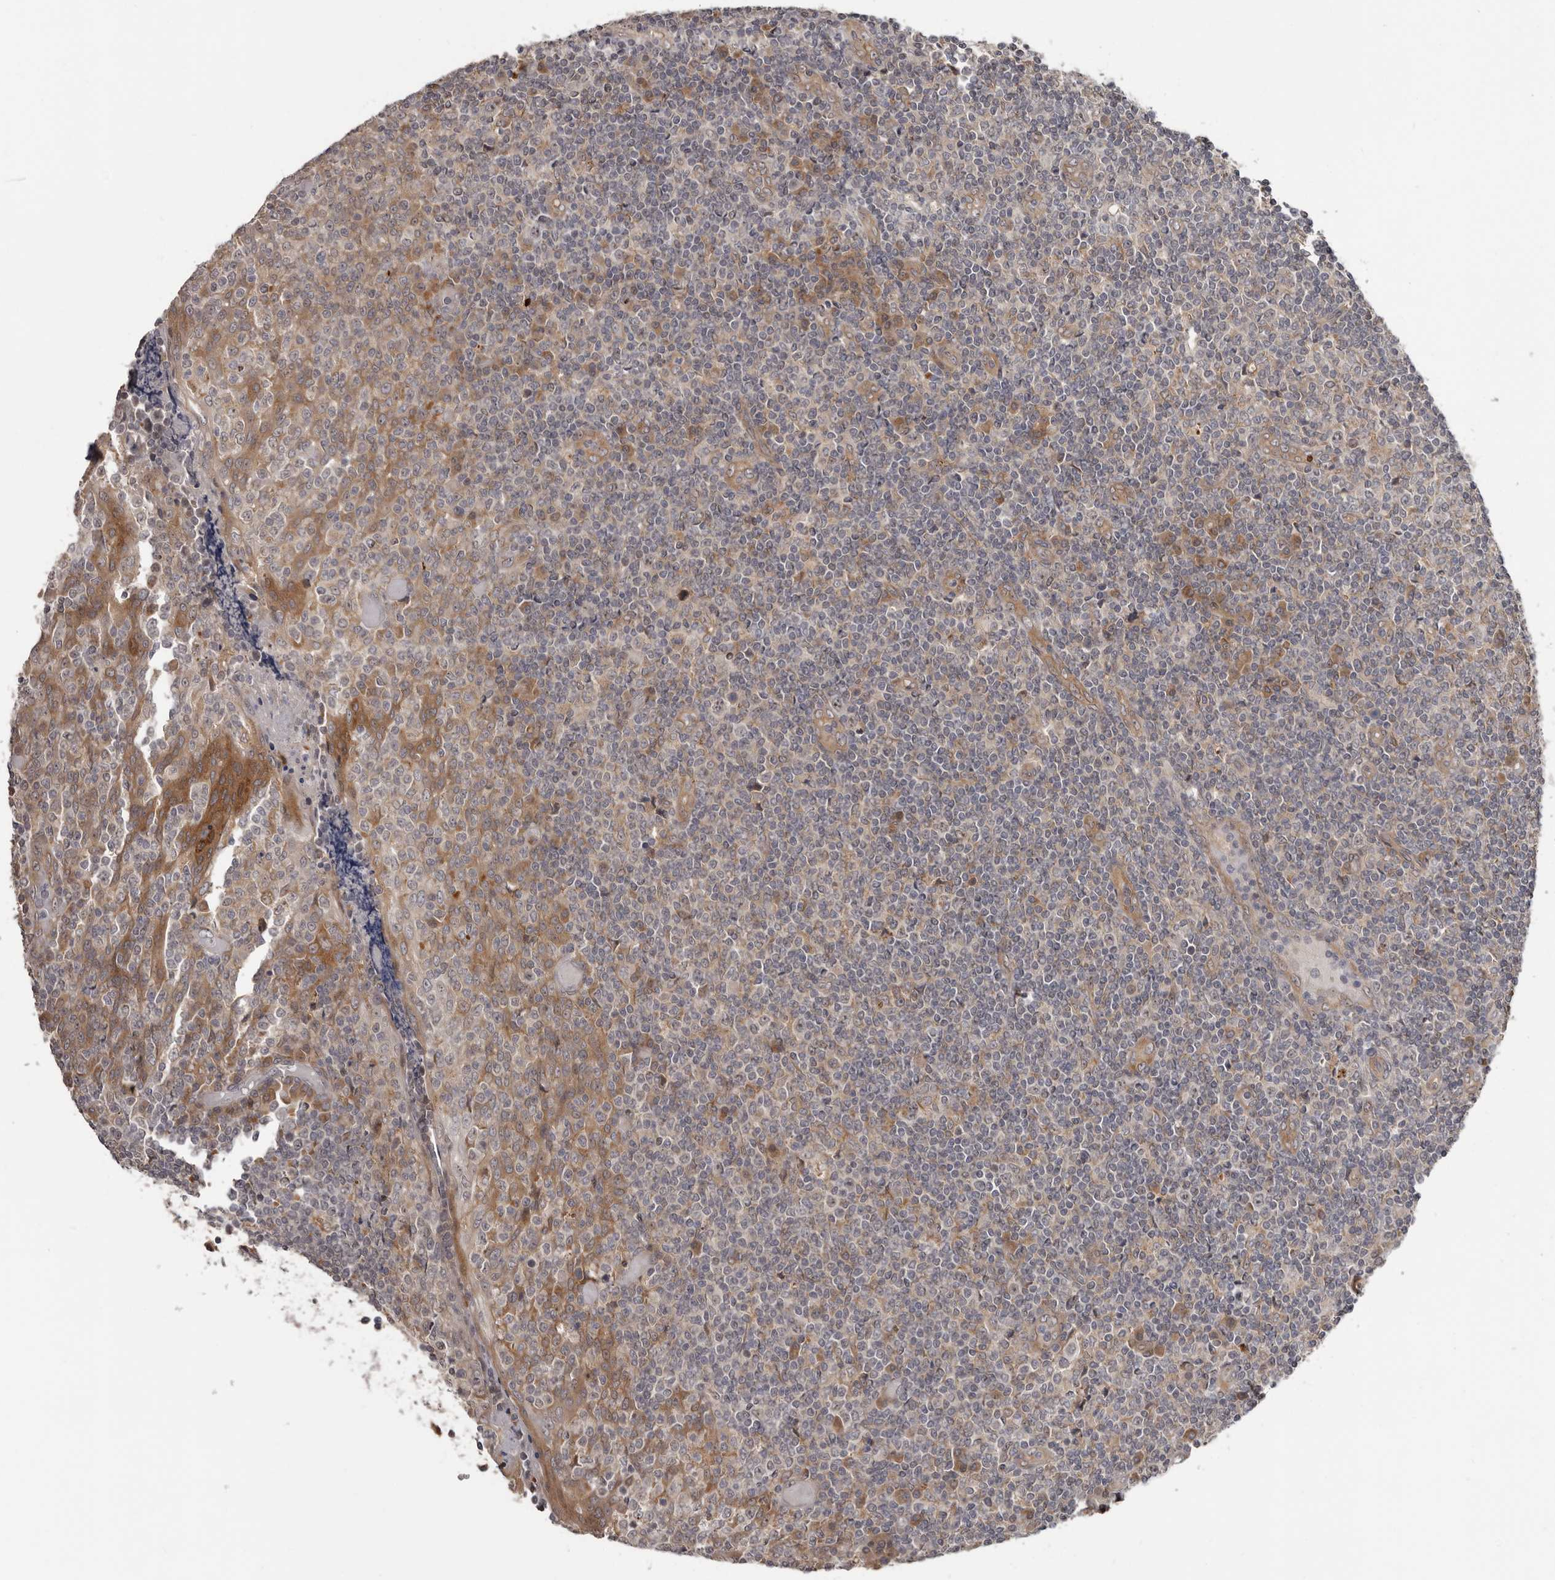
{"staining": {"intensity": "moderate", "quantity": ">75%", "location": "cytoplasmic/membranous"}, "tissue": "tonsil", "cell_type": "Germinal center cells", "image_type": "normal", "snomed": [{"axis": "morphology", "description": "Normal tissue, NOS"}, {"axis": "topography", "description": "Tonsil"}], "caption": "This micrograph demonstrates immunohistochemistry staining of normal human tonsil, with medium moderate cytoplasmic/membranous positivity in approximately >75% of germinal center cells.", "gene": "BAD", "patient": {"sex": "female", "age": 19}}